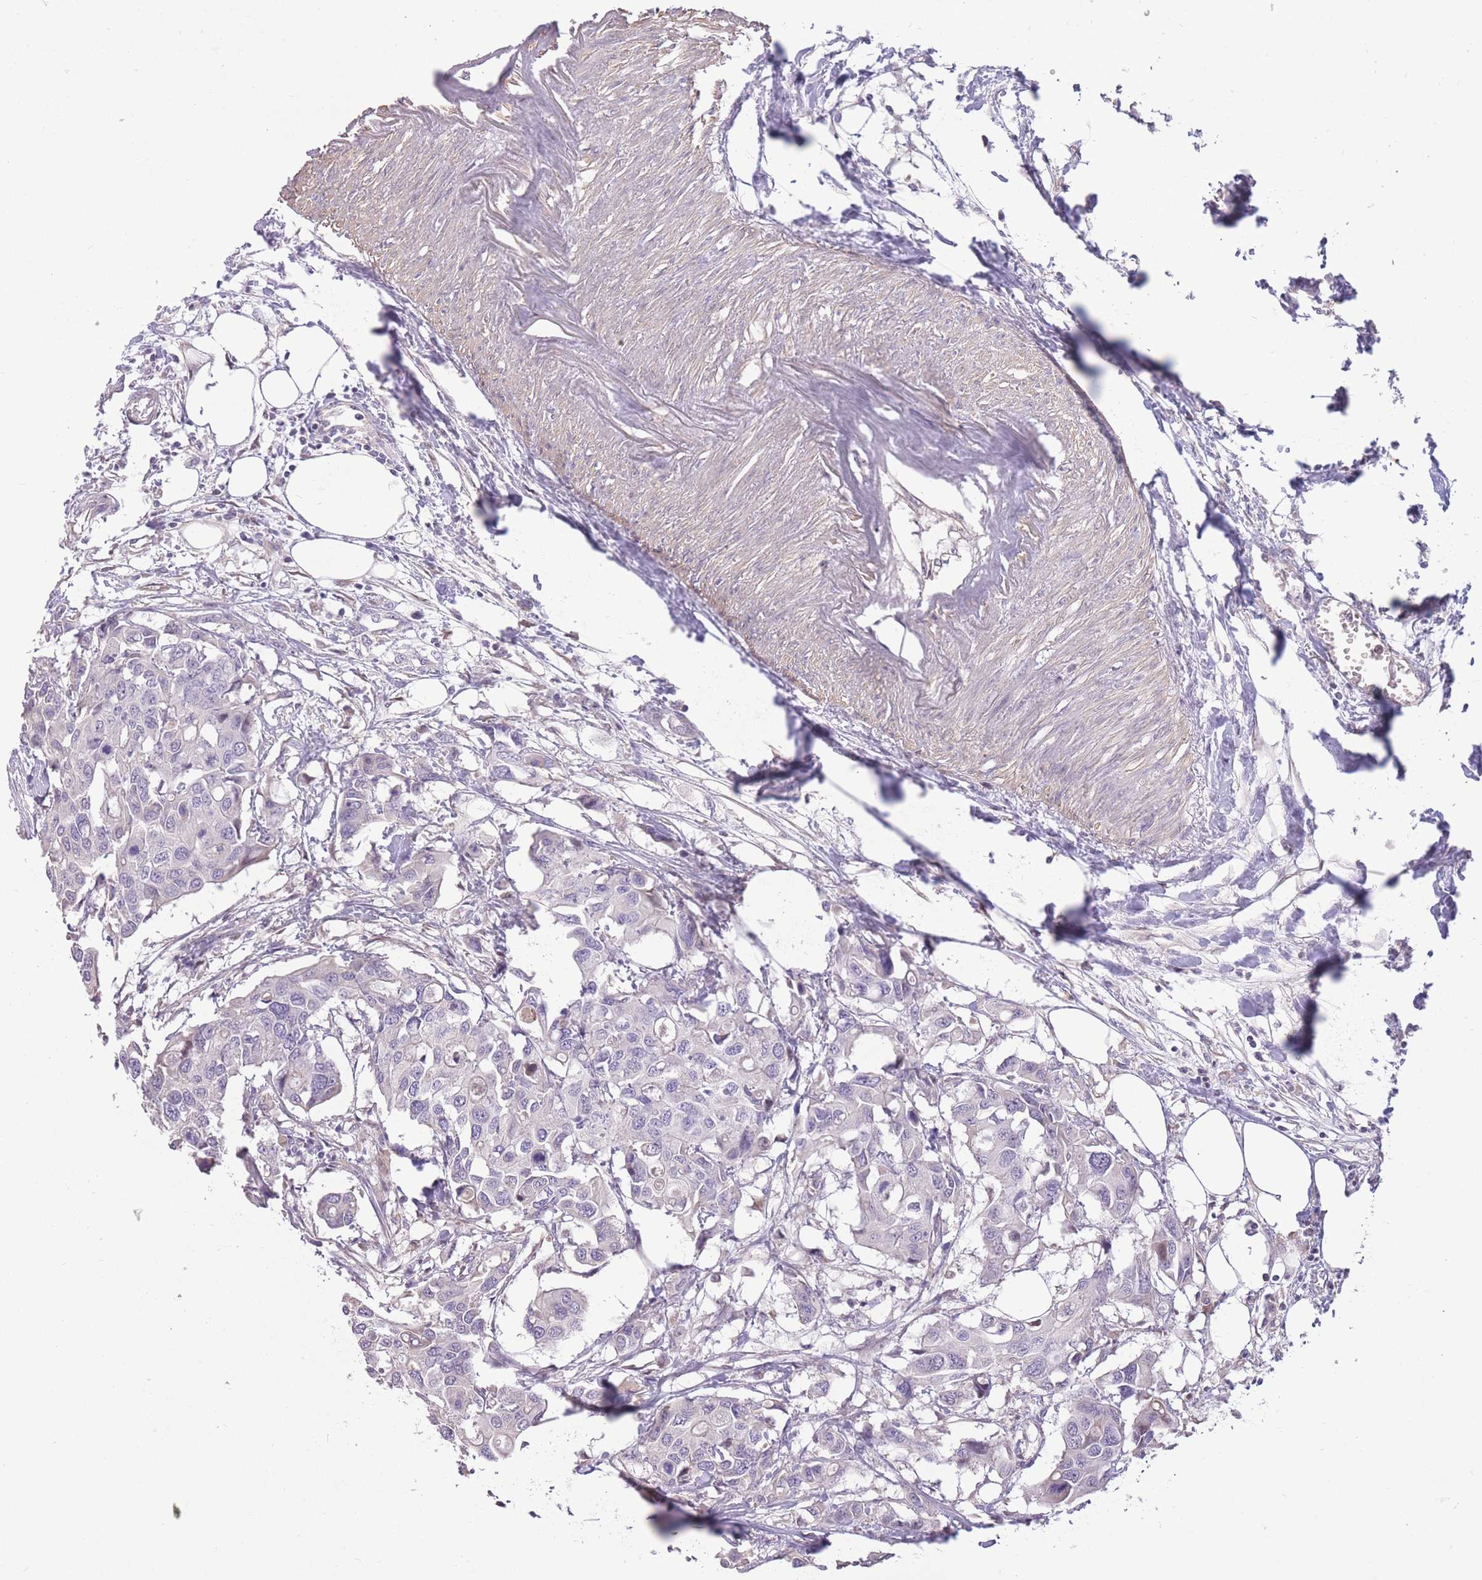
{"staining": {"intensity": "negative", "quantity": "none", "location": "none"}, "tissue": "colorectal cancer", "cell_type": "Tumor cells", "image_type": "cancer", "snomed": [{"axis": "morphology", "description": "Adenocarcinoma, NOS"}, {"axis": "topography", "description": "Colon"}], "caption": "Colorectal adenocarcinoma stained for a protein using IHC demonstrates no expression tumor cells.", "gene": "WDR70", "patient": {"sex": "male", "age": 77}}